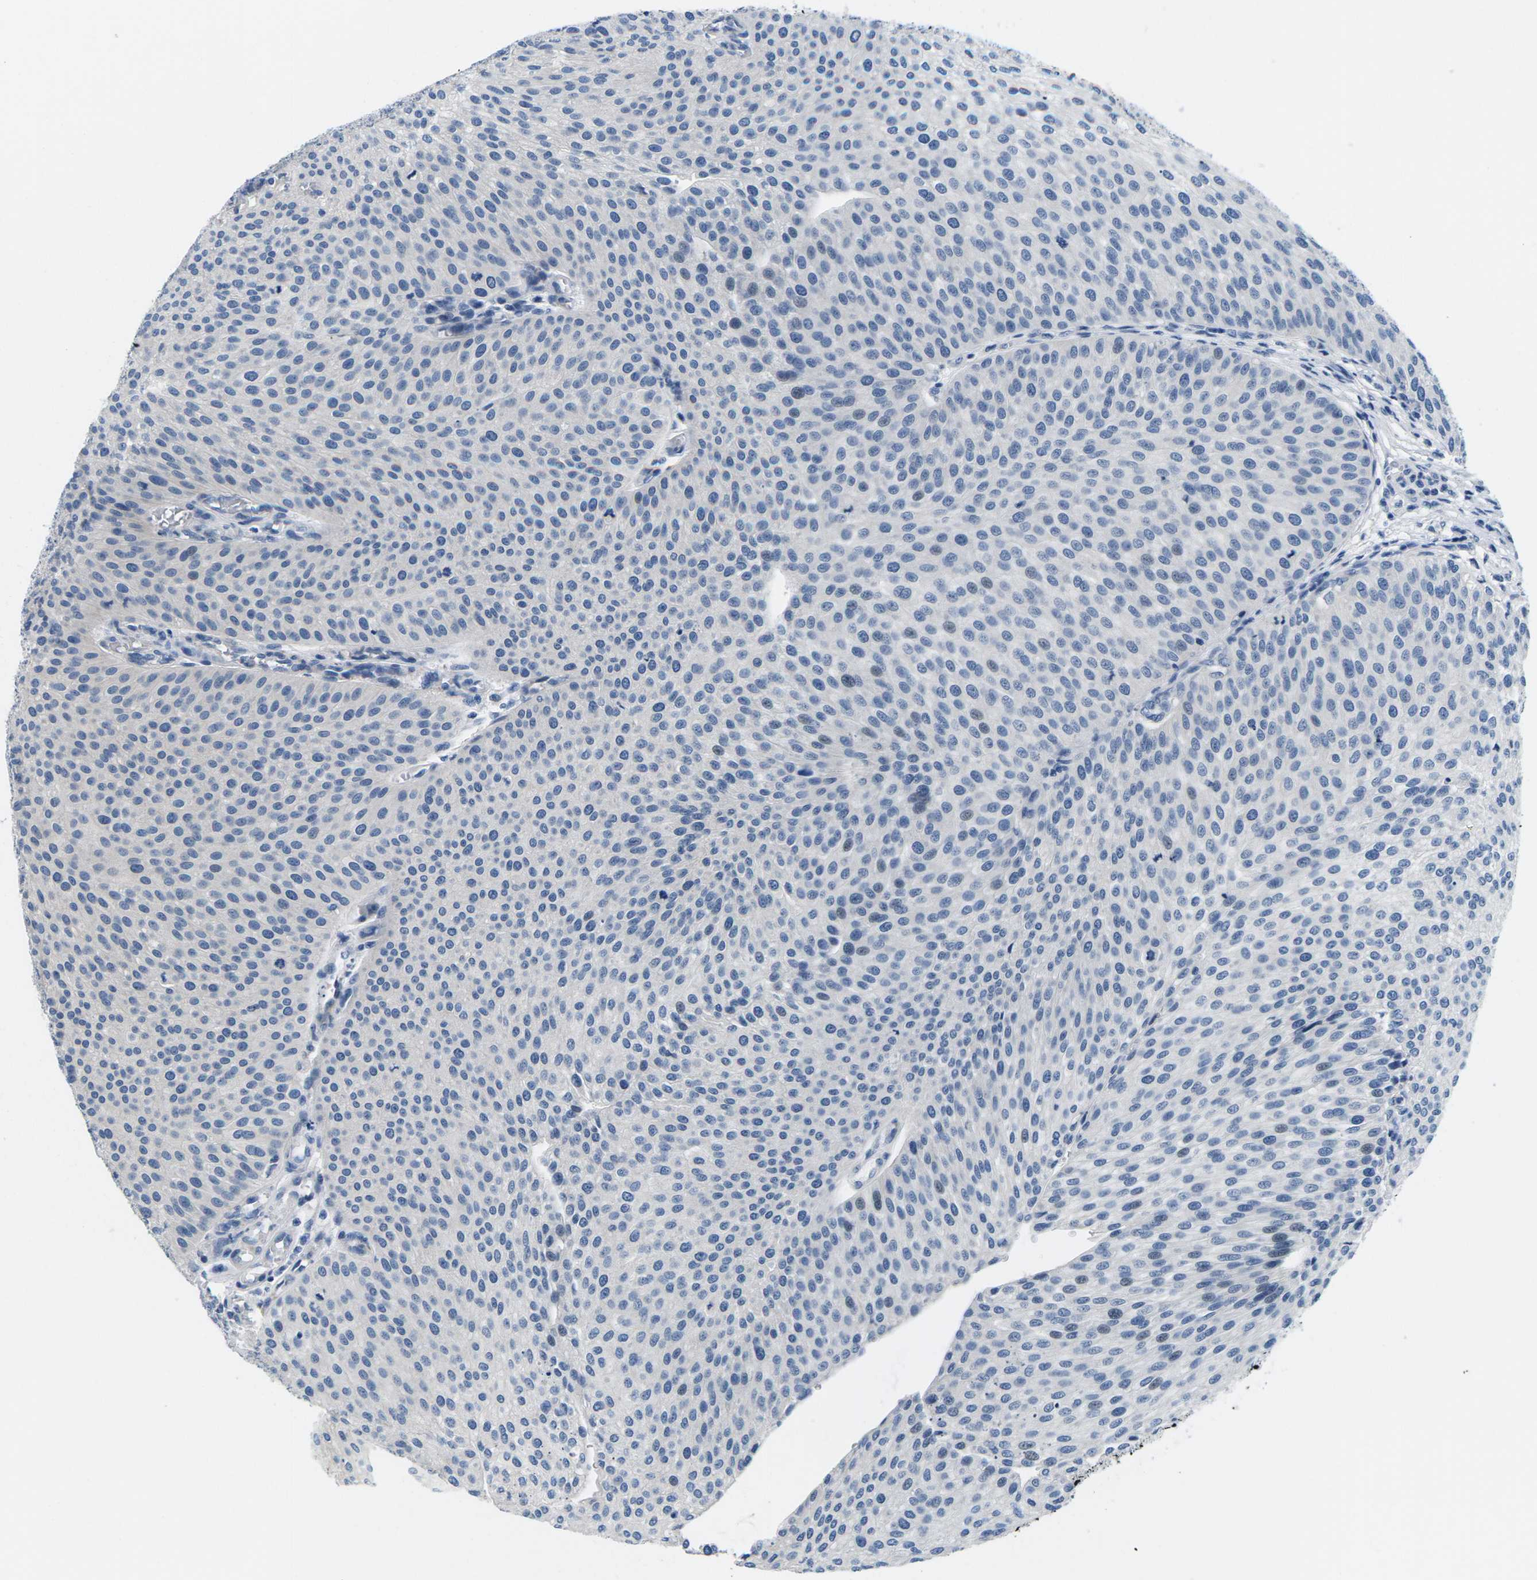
{"staining": {"intensity": "negative", "quantity": "none", "location": "none"}, "tissue": "urothelial cancer", "cell_type": "Tumor cells", "image_type": "cancer", "snomed": [{"axis": "morphology", "description": "Urothelial carcinoma, Low grade"}, {"axis": "topography", "description": "Smooth muscle"}, {"axis": "topography", "description": "Urinary bladder"}], "caption": "Micrograph shows no protein expression in tumor cells of low-grade urothelial carcinoma tissue.", "gene": "TSPAN2", "patient": {"sex": "male", "age": 60}}